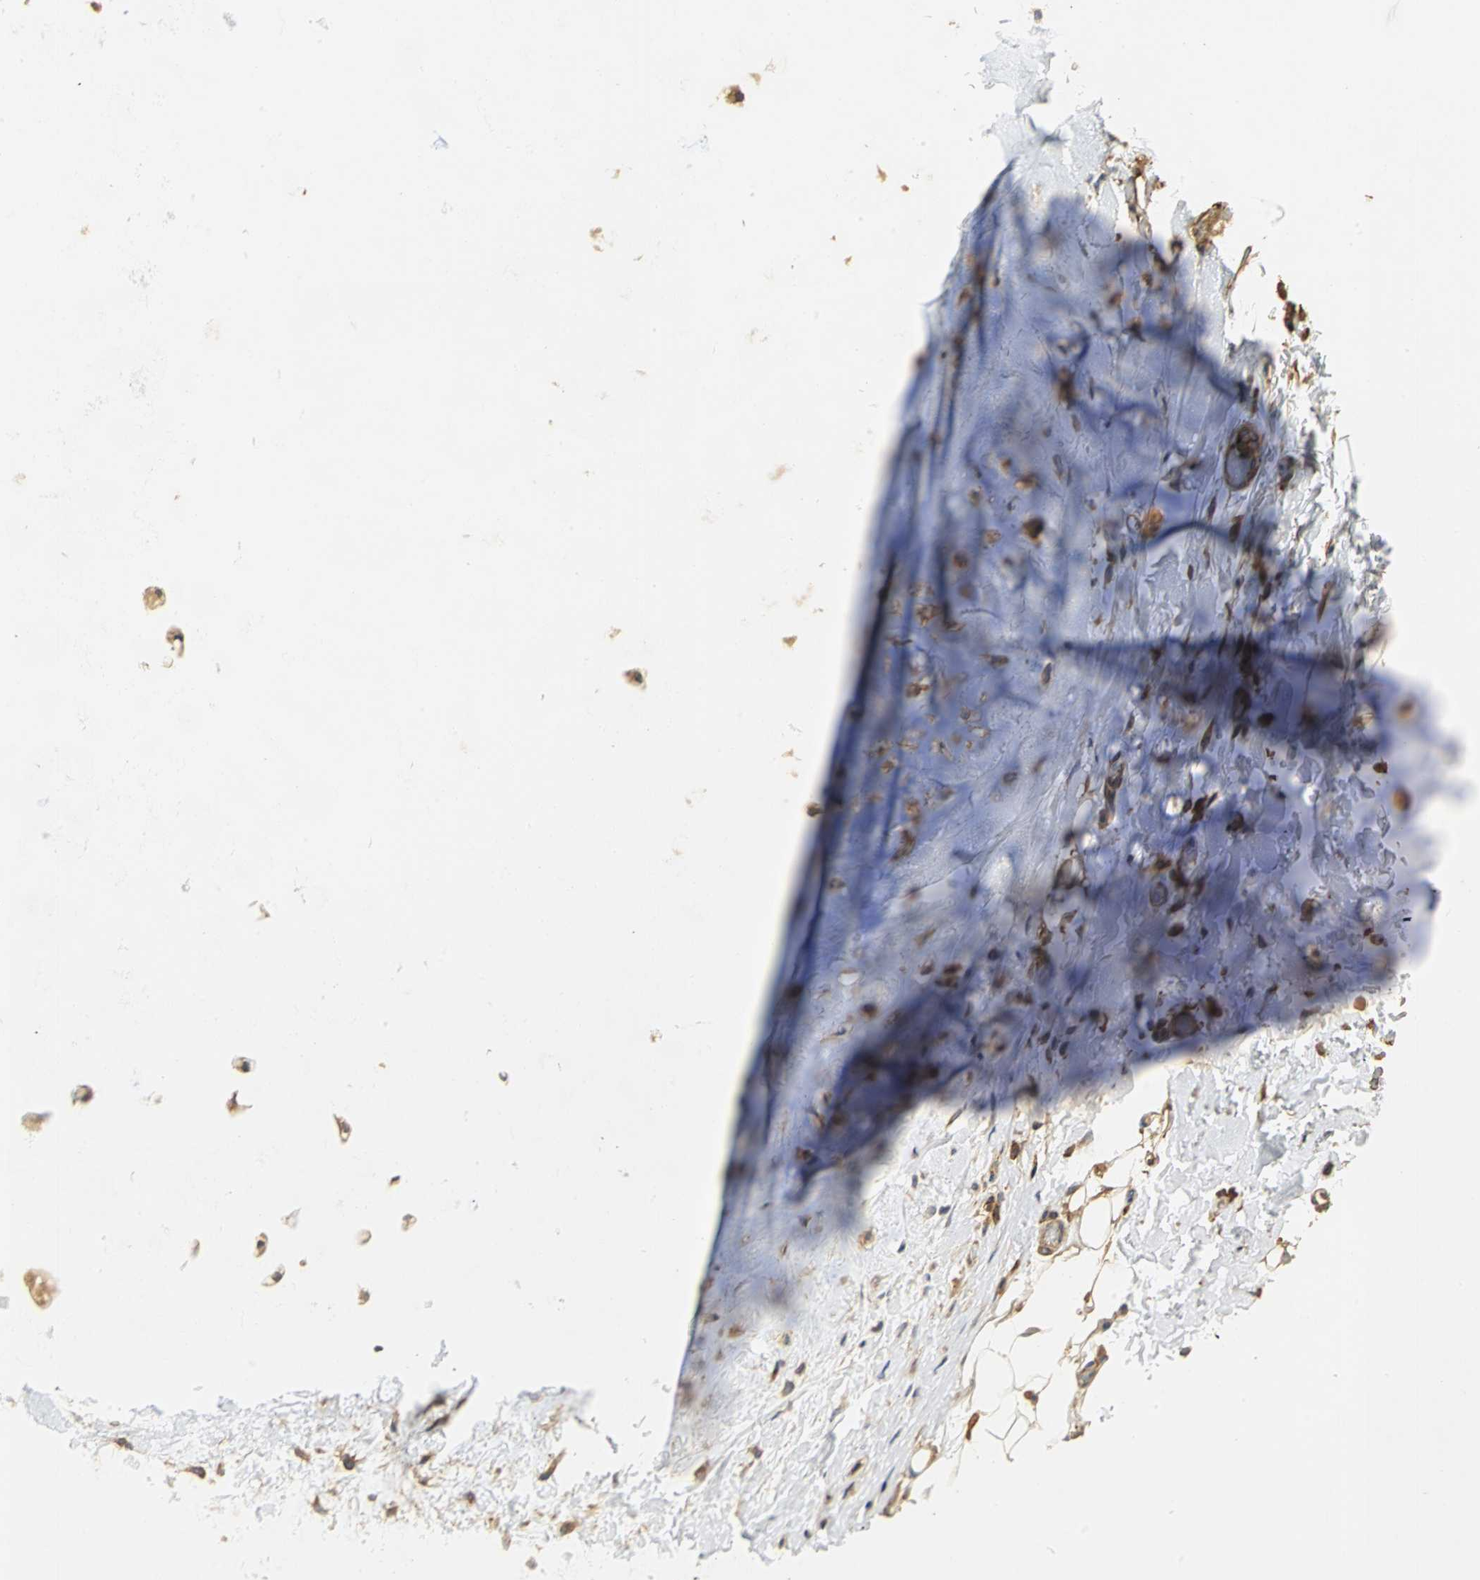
{"staining": {"intensity": "moderate", "quantity": ">75%", "location": "cytoplasmic/membranous"}, "tissue": "adipose tissue", "cell_type": "Adipocytes", "image_type": "normal", "snomed": [{"axis": "morphology", "description": "Normal tissue, NOS"}, {"axis": "topography", "description": "Cartilage tissue"}, {"axis": "topography", "description": "Bronchus"}], "caption": "Adipocytes reveal medium levels of moderate cytoplasmic/membranous positivity in about >75% of cells in normal adipose tissue.", "gene": "TLN1", "patient": {"sex": "female", "age": 73}}